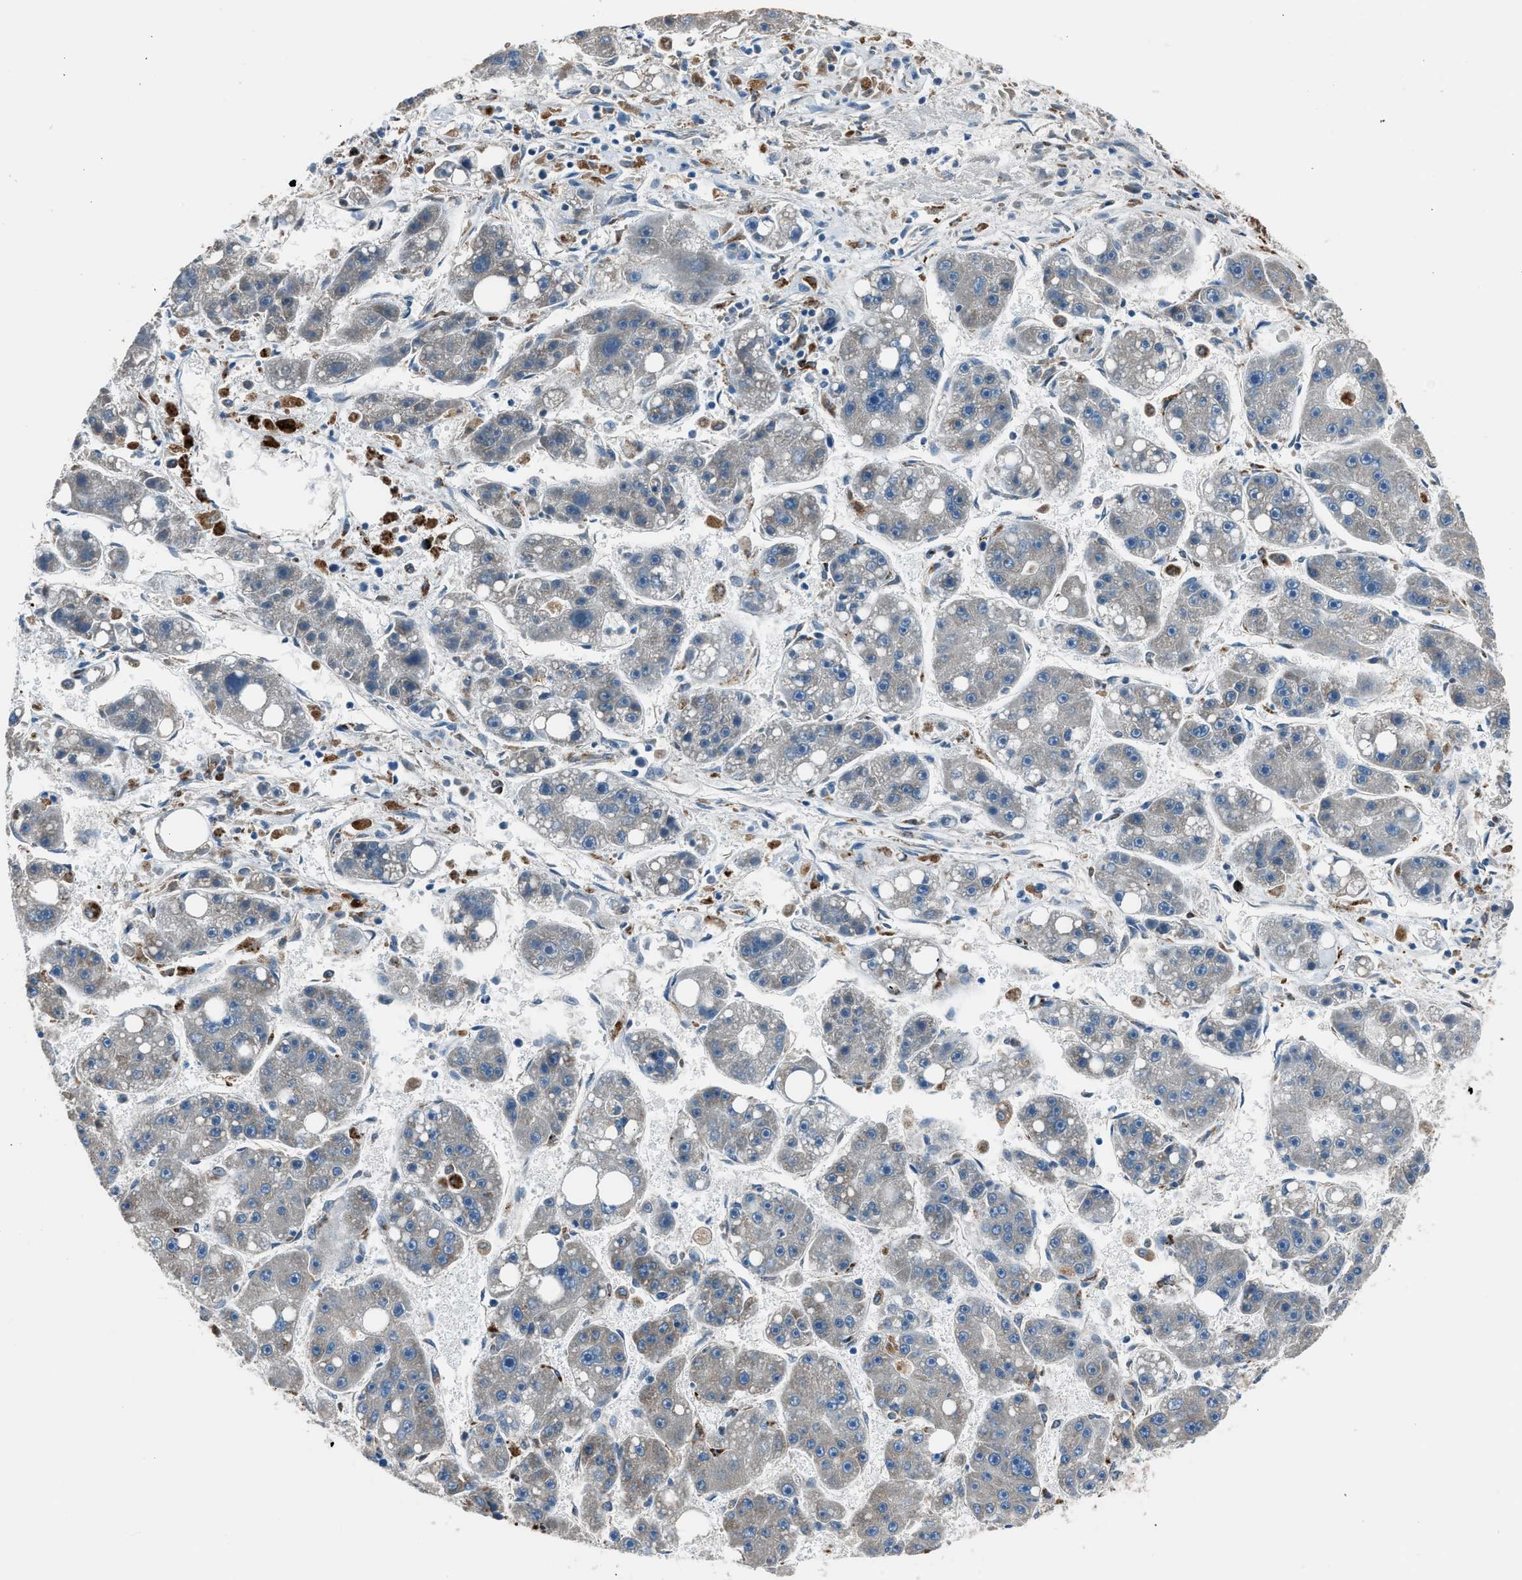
{"staining": {"intensity": "negative", "quantity": "none", "location": "none"}, "tissue": "liver cancer", "cell_type": "Tumor cells", "image_type": "cancer", "snomed": [{"axis": "morphology", "description": "Carcinoma, Hepatocellular, NOS"}, {"axis": "topography", "description": "Liver"}], "caption": "Tumor cells are negative for protein expression in human liver cancer (hepatocellular carcinoma).", "gene": "LMBR1", "patient": {"sex": "female", "age": 61}}